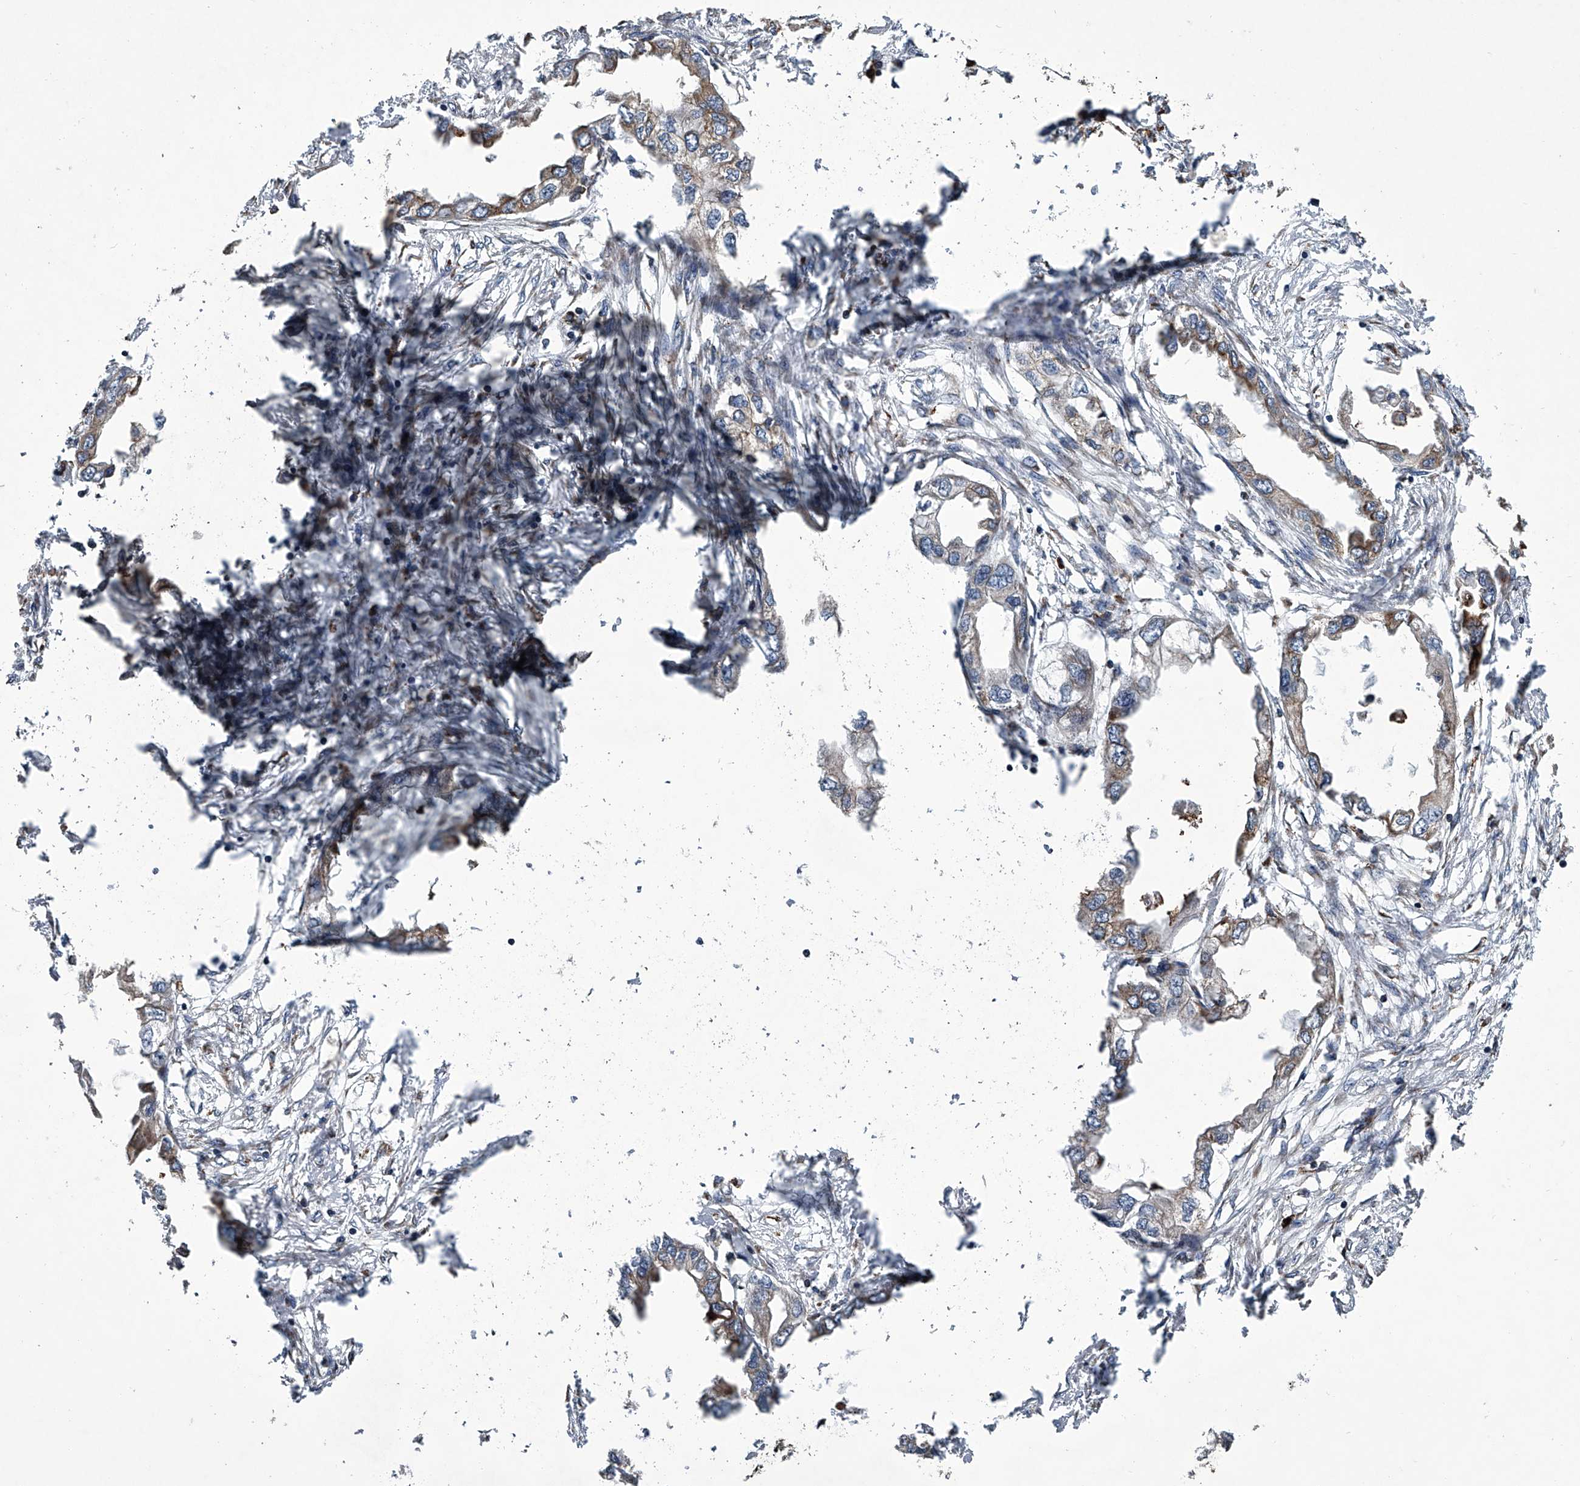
{"staining": {"intensity": "weak", "quantity": ">75%", "location": "cytoplasmic/membranous"}, "tissue": "endometrial cancer", "cell_type": "Tumor cells", "image_type": "cancer", "snomed": [{"axis": "morphology", "description": "Adenocarcinoma, NOS"}, {"axis": "morphology", "description": "Adenocarcinoma, metastatic, NOS"}, {"axis": "topography", "description": "Adipose tissue"}, {"axis": "topography", "description": "Endometrium"}], "caption": "High-power microscopy captured an immunohistochemistry (IHC) photomicrograph of metastatic adenocarcinoma (endometrial), revealing weak cytoplasmic/membranous expression in approximately >75% of tumor cells. Immunohistochemistry (ihc) stains the protein of interest in brown and the nuclei are stained blue.", "gene": "TMEM63C", "patient": {"sex": "female", "age": 67}}